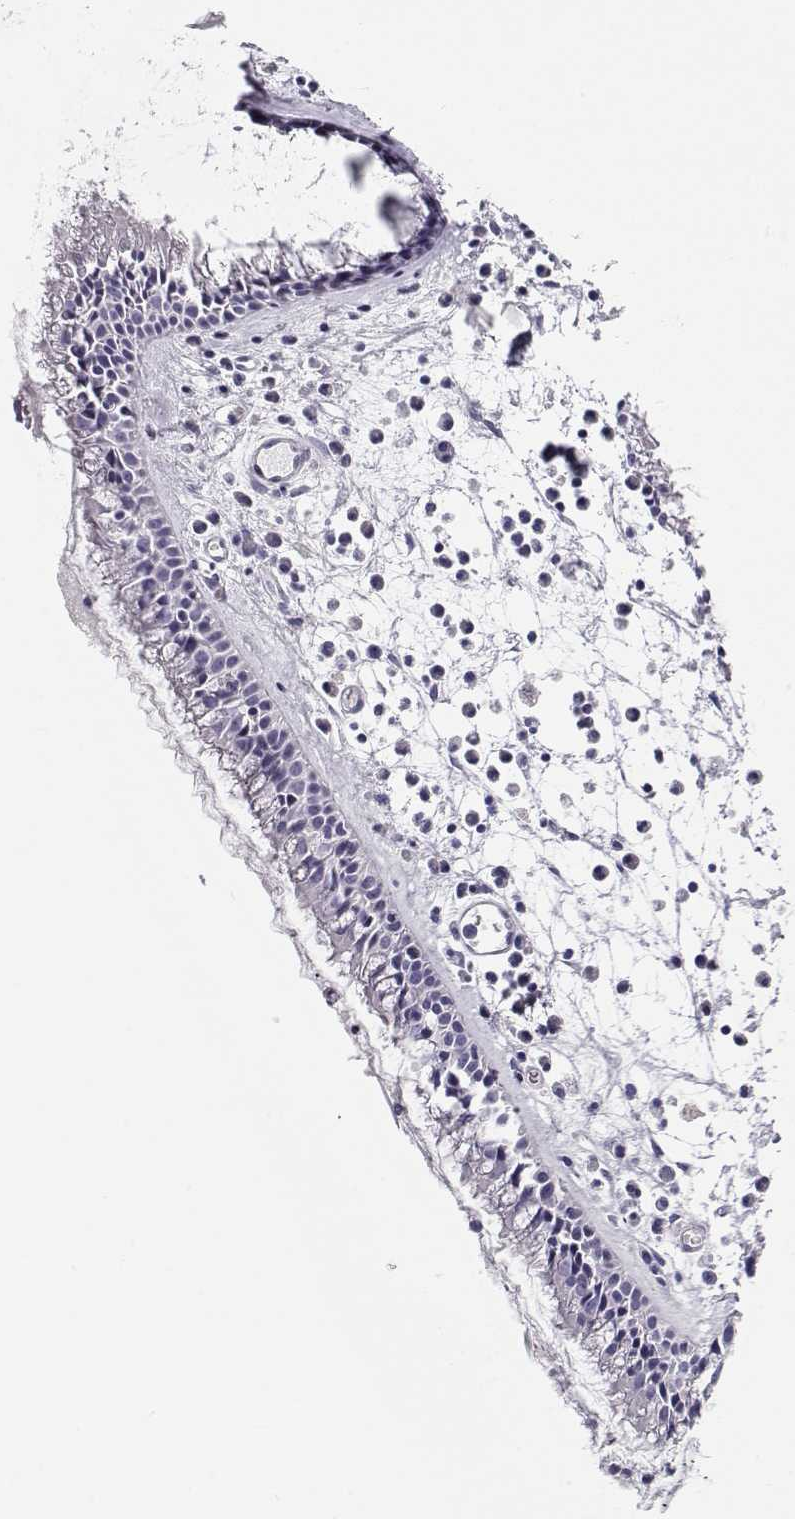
{"staining": {"intensity": "negative", "quantity": "none", "location": "none"}, "tissue": "nasopharynx", "cell_type": "Respiratory epithelial cells", "image_type": "normal", "snomed": [{"axis": "morphology", "description": "Normal tissue, NOS"}, {"axis": "topography", "description": "Nasopharynx"}], "caption": "DAB immunohistochemical staining of normal human nasopharynx shows no significant expression in respiratory epithelial cells. (Stains: DAB immunohistochemistry (IHC) with hematoxylin counter stain, Microscopy: brightfield microscopy at high magnification).", "gene": "CABS1", "patient": {"sex": "female", "age": 47}}